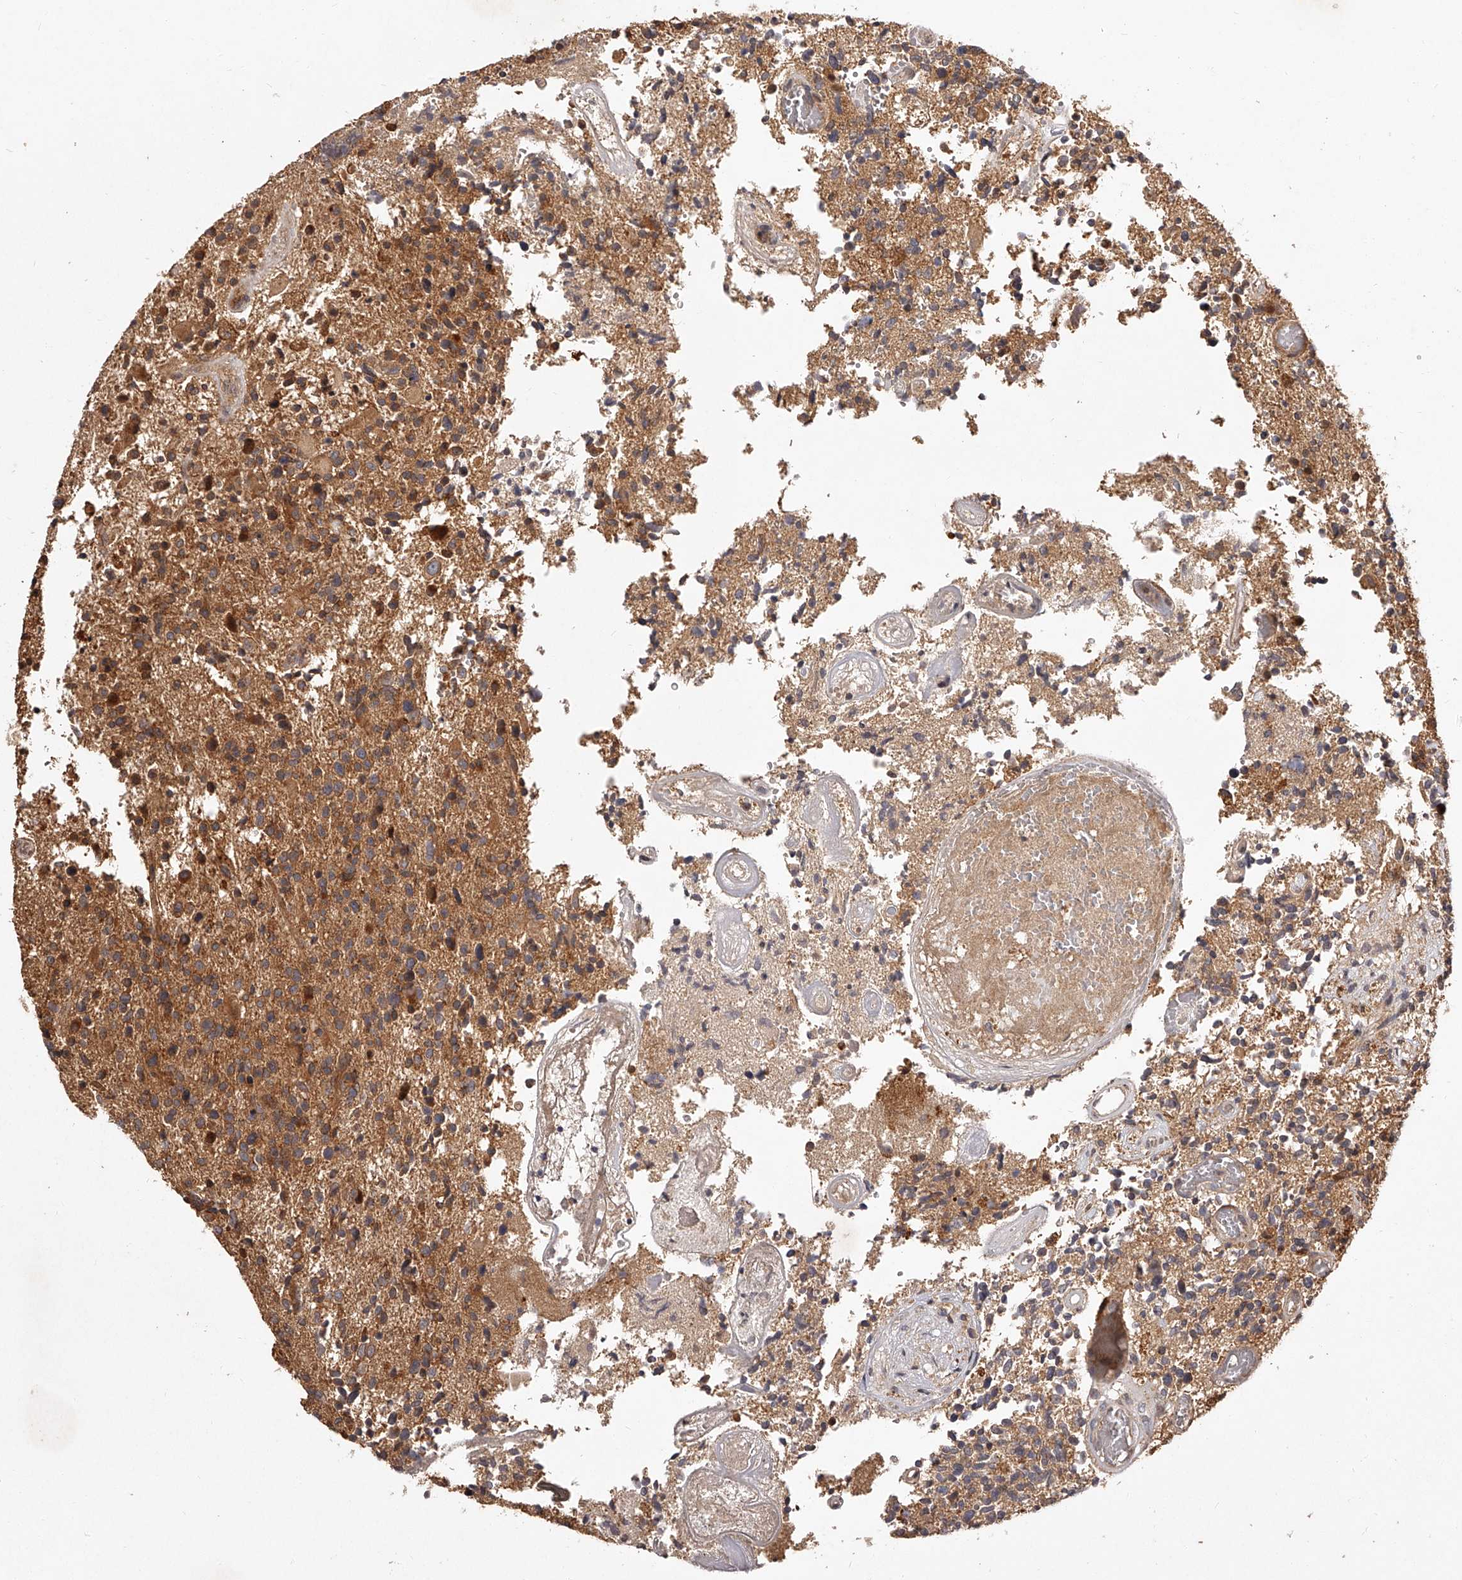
{"staining": {"intensity": "moderate", "quantity": ">75%", "location": "cytoplasmic/membranous"}, "tissue": "glioma", "cell_type": "Tumor cells", "image_type": "cancer", "snomed": [{"axis": "morphology", "description": "Glioma, malignant, High grade"}, {"axis": "topography", "description": "Brain"}], "caption": "The image shows a brown stain indicating the presence of a protein in the cytoplasmic/membranous of tumor cells in malignant glioma (high-grade). The protein is shown in brown color, while the nuclei are stained blue.", "gene": "CRYZL1", "patient": {"sex": "male", "age": 72}}